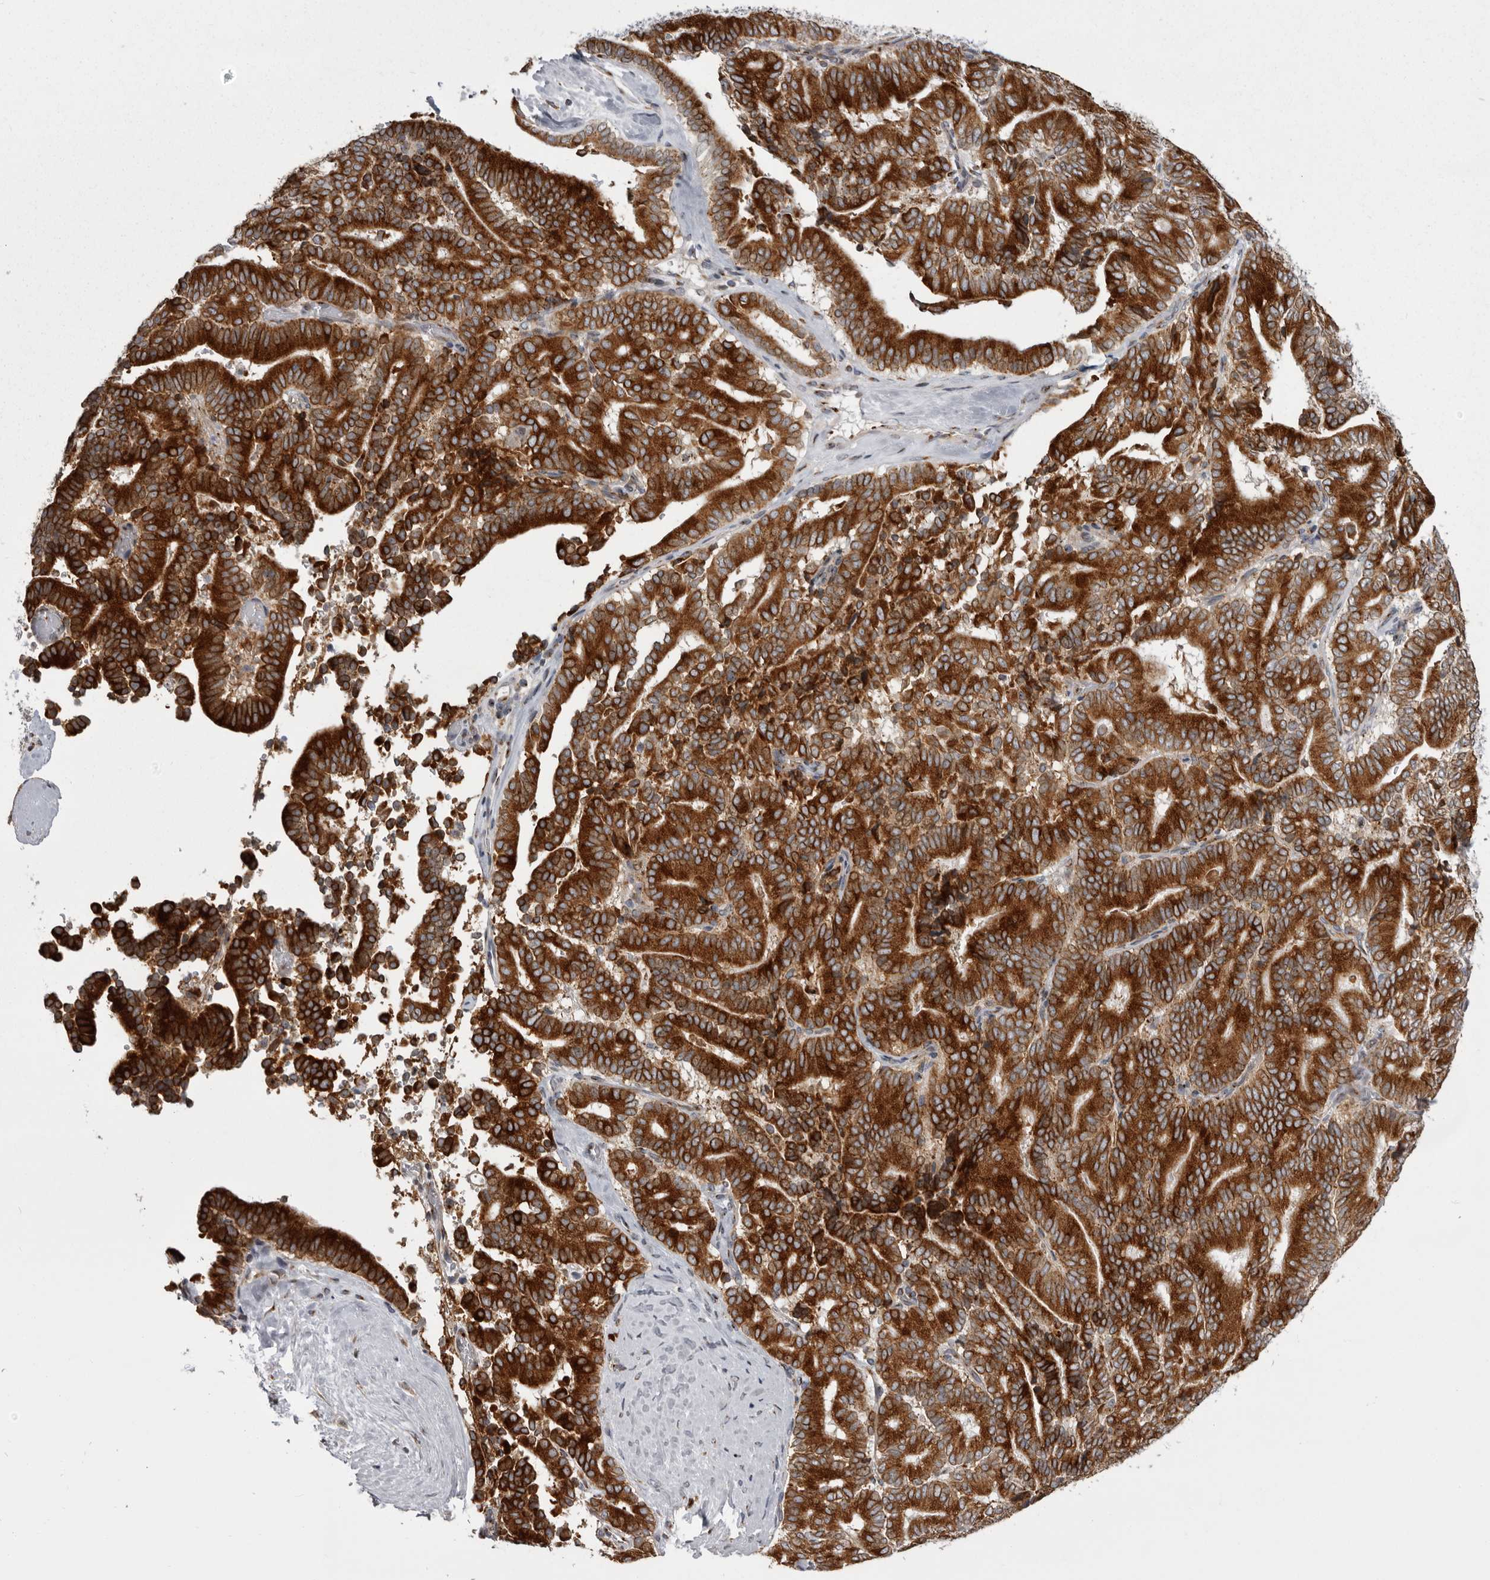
{"staining": {"intensity": "strong", "quantity": ">75%", "location": "cytoplasmic/membranous"}, "tissue": "liver cancer", "cell_type": "Tumor cells", "image_type": "cancer", "snomed": [{"axis": "morphology", "description": "Cholangiocarcinoma"}, {"axis": "topography", "description": "Liver"}], "caption": "Protein staining of liver cancer tissue exhibits strong cytoplasmic/membranous staining in about >75% of tumor cells. (brown staining indicates protein expression, while blue staining denotes nuclei).", "gene": "WDR47", "patient": {"sex": "female", "age": 75}}